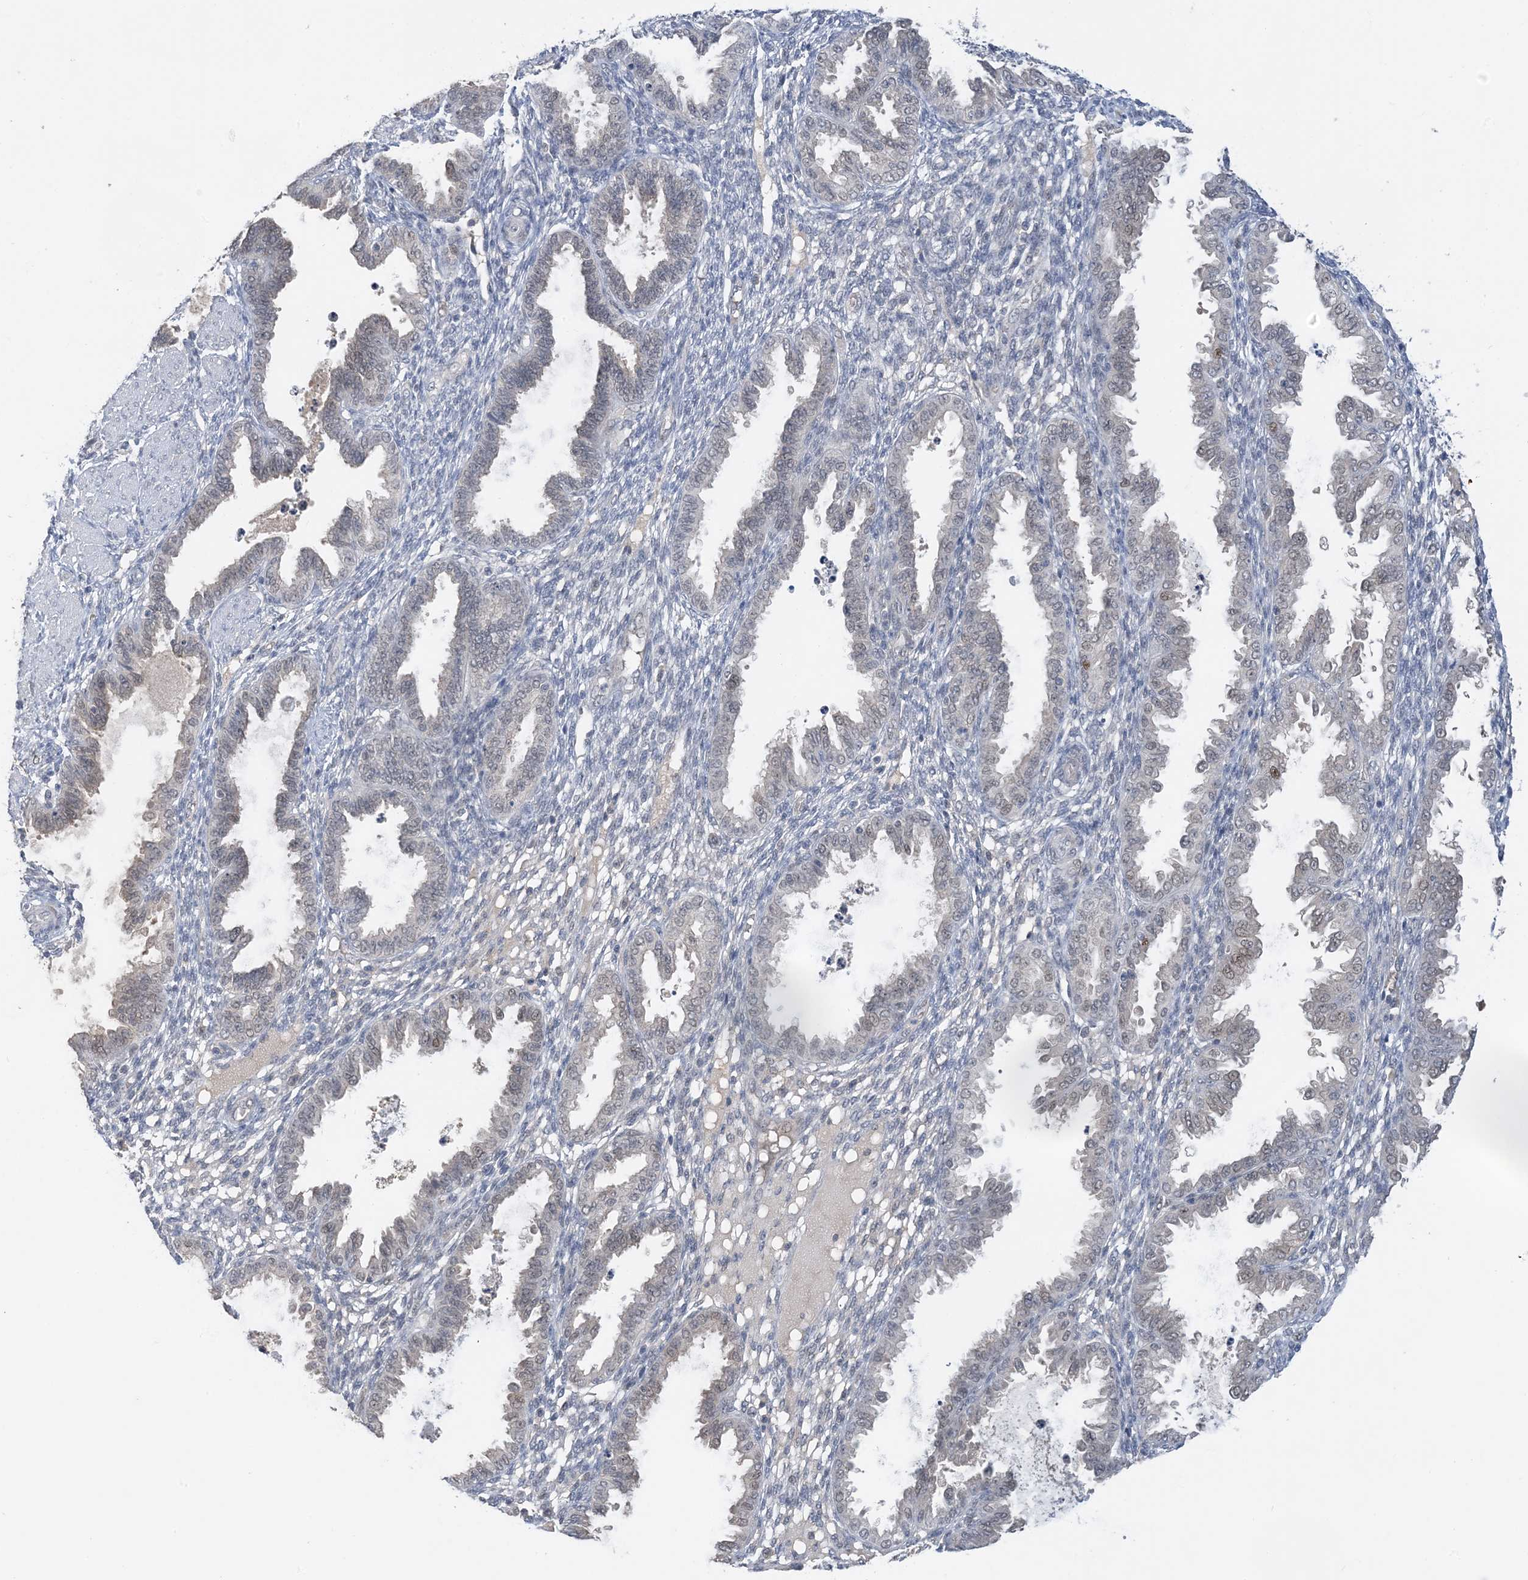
{"staining": {"intensity": "negative", "quantity": "none", "location": "none"}, "tissue": "endometrium", "cell_type": "Cells in endometrial stroma", "image_type": "normal", "snomed": [{"axis": "morphology", "description": "Normal tissue, NOS"}, {"axis": "topography", "description": "Endometrium"}], "caption": "A high-resolution micrograph shows IHC staining of unremarkable endometrium, which reveals no significant staining in cells in endometrial stroma.", "gene": "UBE2E1", "patient": {"sex": "female", "age": 33}}